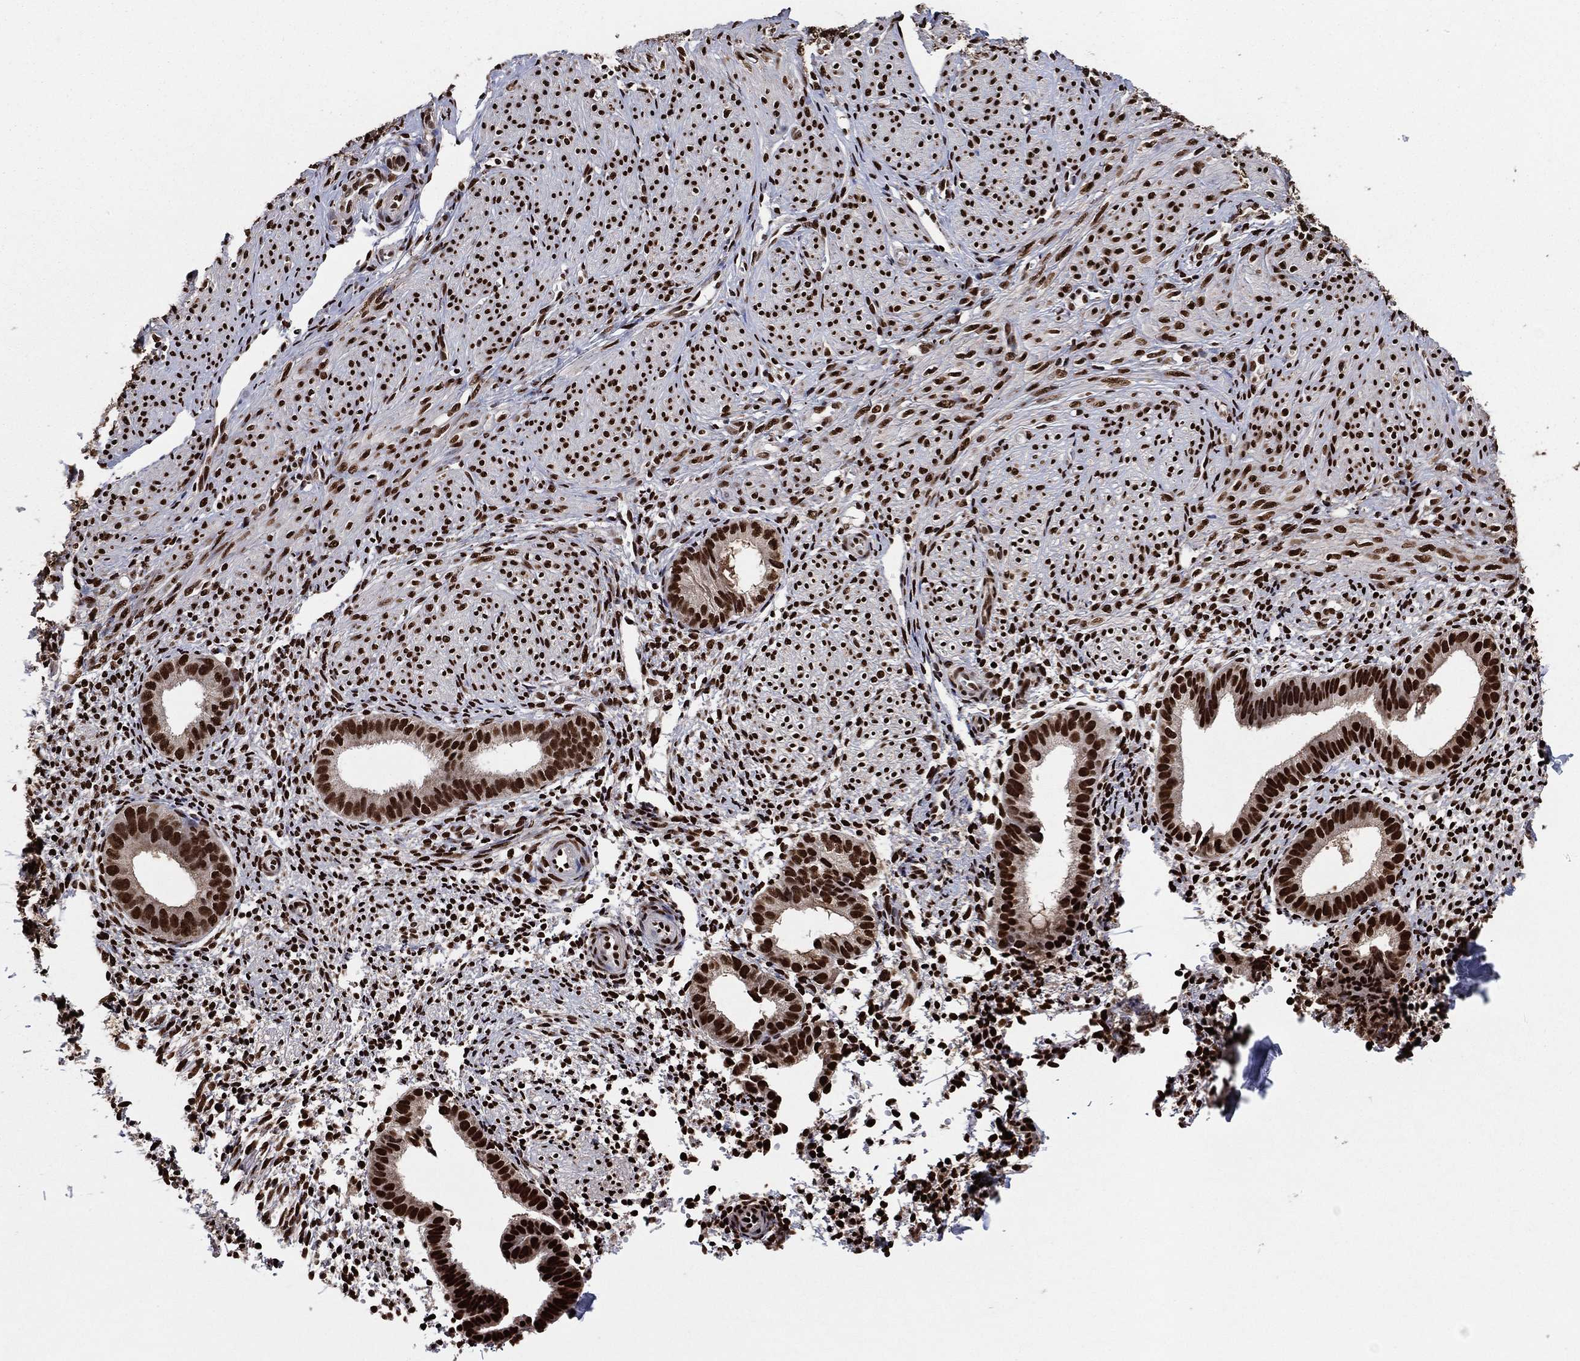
{"staining": {"intensity": "strong", "quantity": ">75%", "location": "nuclear"}, "tissue": "endometrium", "cell_type": "Cells in endometrial stroma", "image_type": "normal", "snomed": [{"axis": "morphology", "description": "Normal tissue, NOS"}, {"axis": "topography", "description": "Endometrium"}], "caption": "Immunohistochemical staining of benign human endometrium demonstrates strong nuclear protein expression in approximately >75% of cells in endometrial stroma.", "gene": "TP53BP1", "patient": {"sex": "female", "age": 47}}